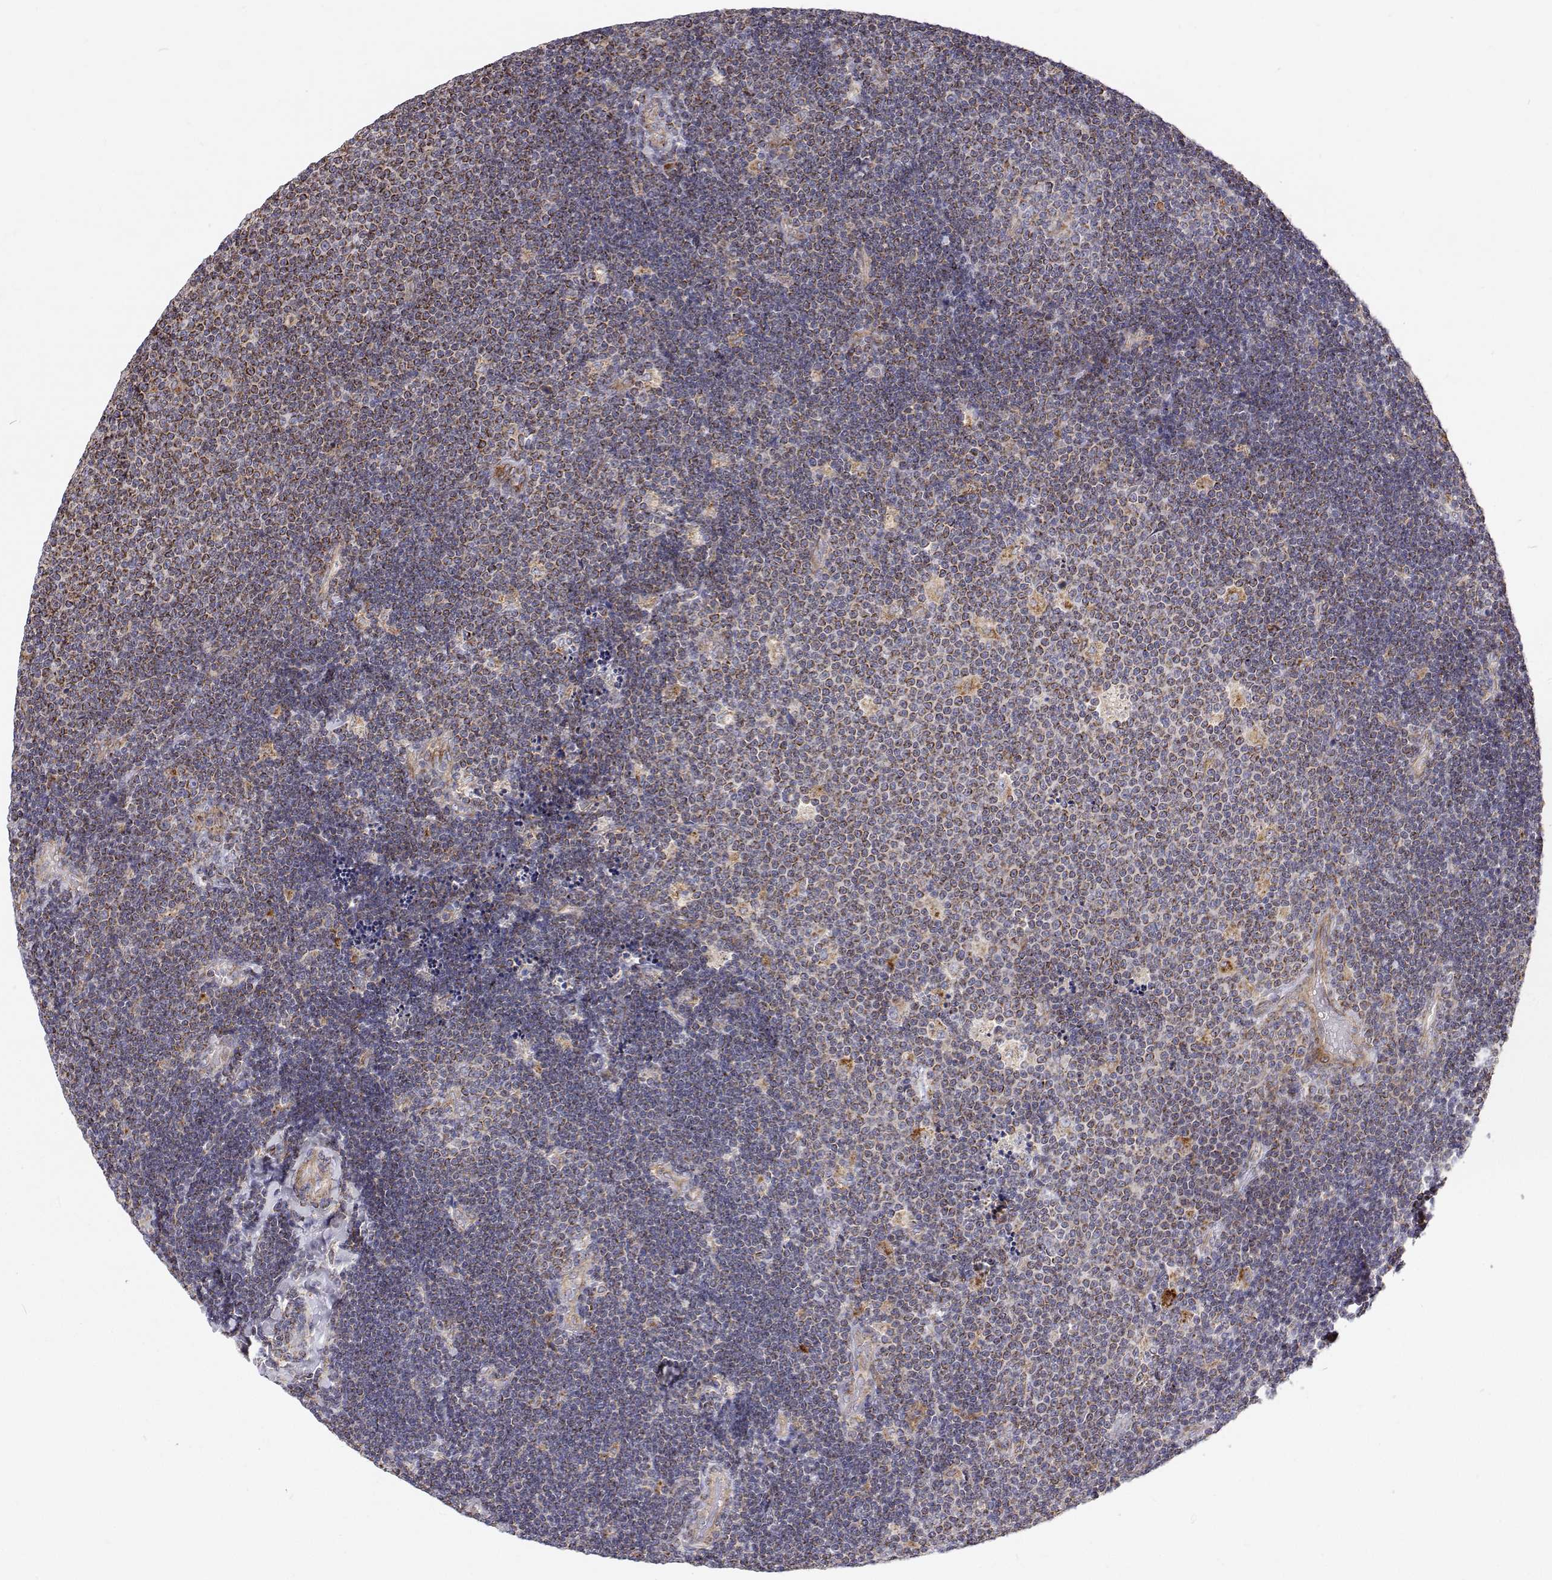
{"staining": {"intensity": "moderate", "quantity": "<25%", "location": "cytoplasmic/membranous"}, "tissue": "lymphoma", "cell_type": "Tumor cells", "image_type": "cancer", "snomed": [{"axis": "morphology", "description": "Malignant lymphoma, non-Hodgkin's type, Low grade"}, {"axis": "topography", "description": "Brain"}], "caption": "Malignant lymphoma, non-Hodgkin's type (low-grade) stained for a protein reveals moderate cytoplasmic/membranous positivity in tumor cells.", "gene": "SPICE1", "patient": {"sex": "female", "age": 66}}